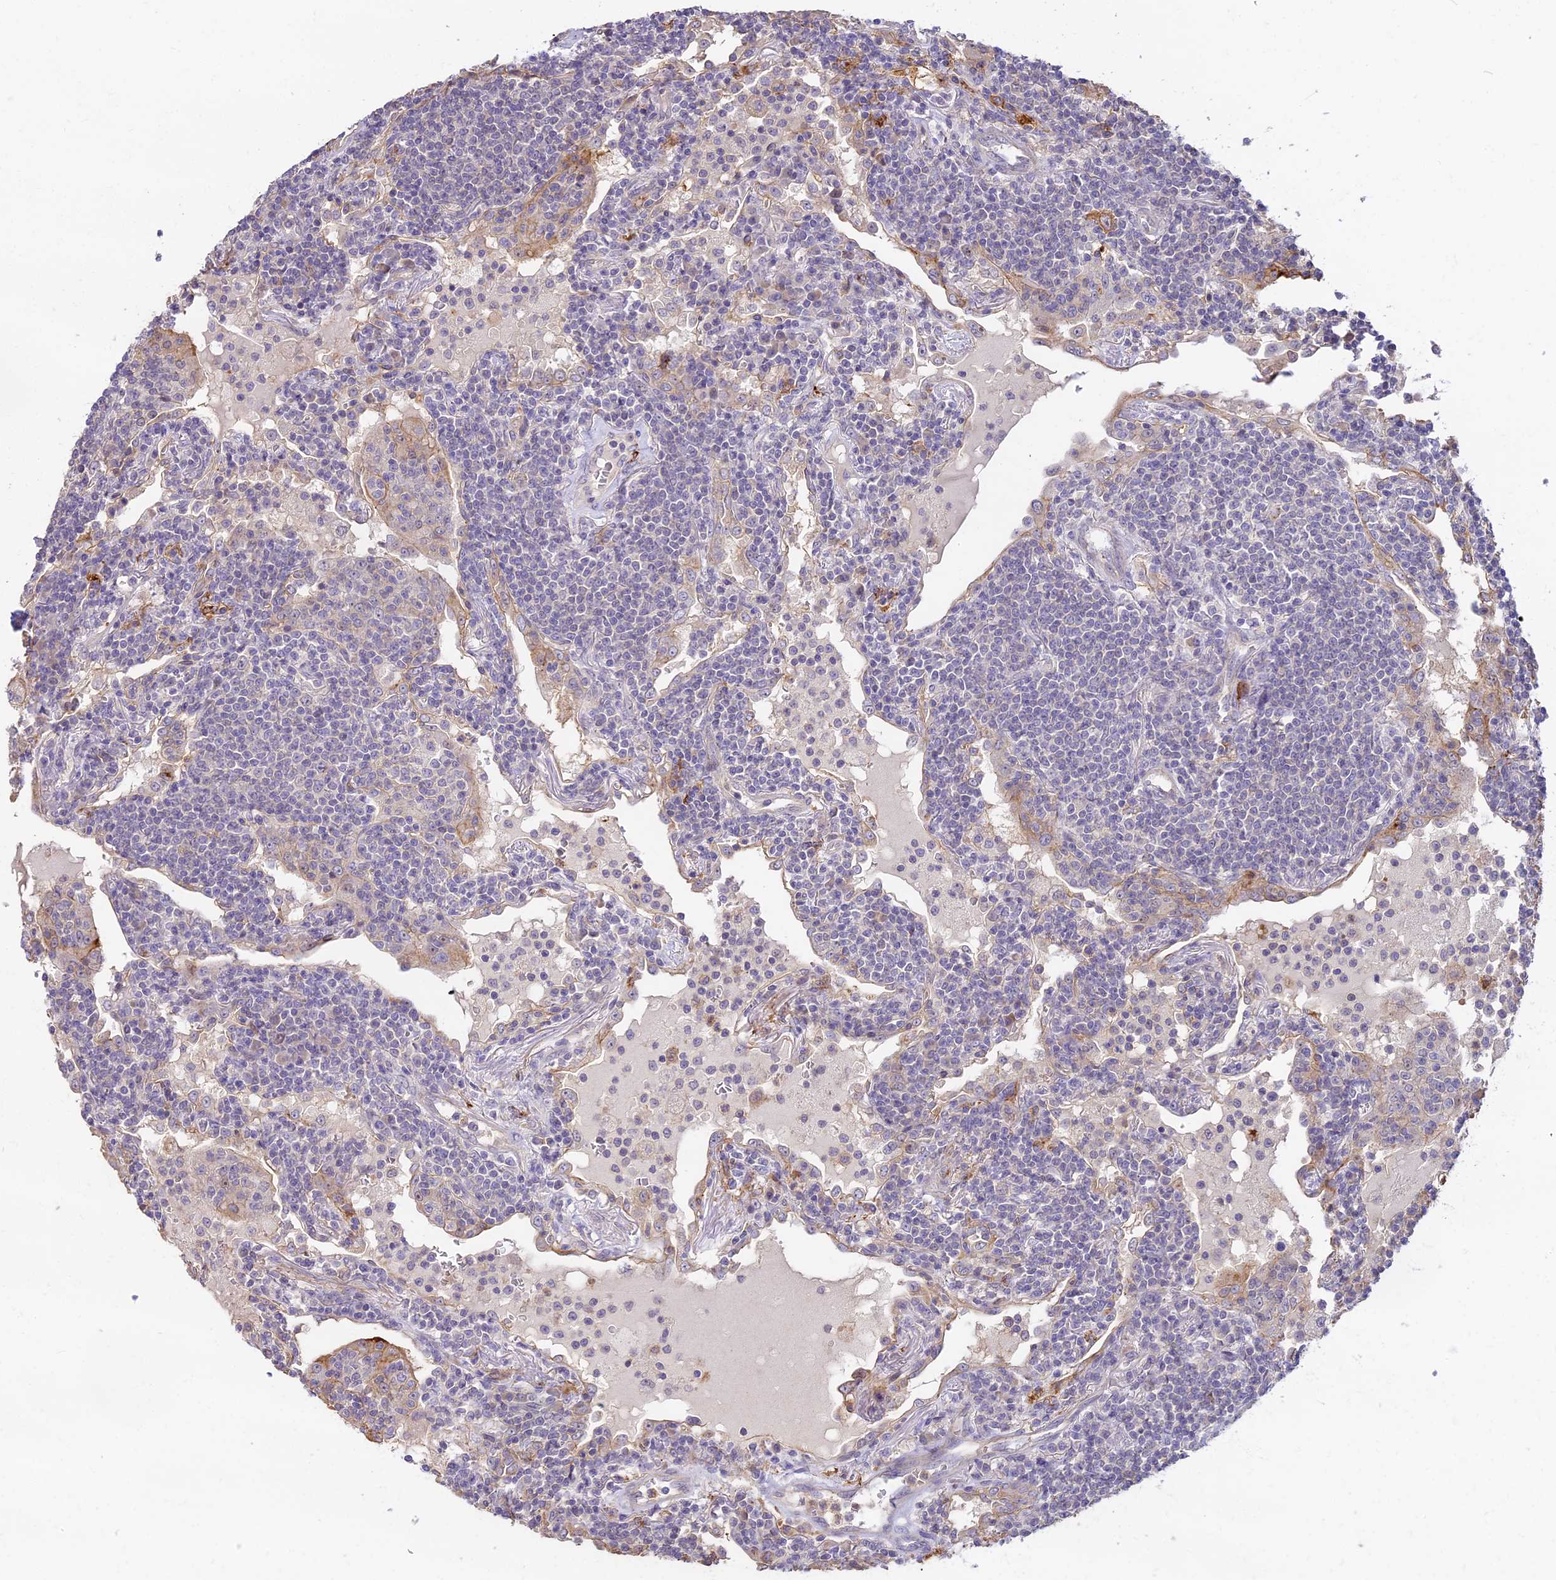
{"staining": {"intensity": "negative", "quantity": "none", "location": "none"}, "tissue": "lymphoma", "cell_type": "Tumor cells", "image_type": "cancer", "snomed": [{"axis": "morphology", "description": "Malignant lymphoma, non-Hodgkin's type, Low grade"}, {"axis": "topography", "description": "Lung"}], "caption": "This histopathology image is of lymphoma stained with IHC to label a protein in brown with the nuclei are counter-stained blue. There is no positivity in tumor cells.", "gene": "NOD2", "patient": {"sex": "female", "age": 71}}